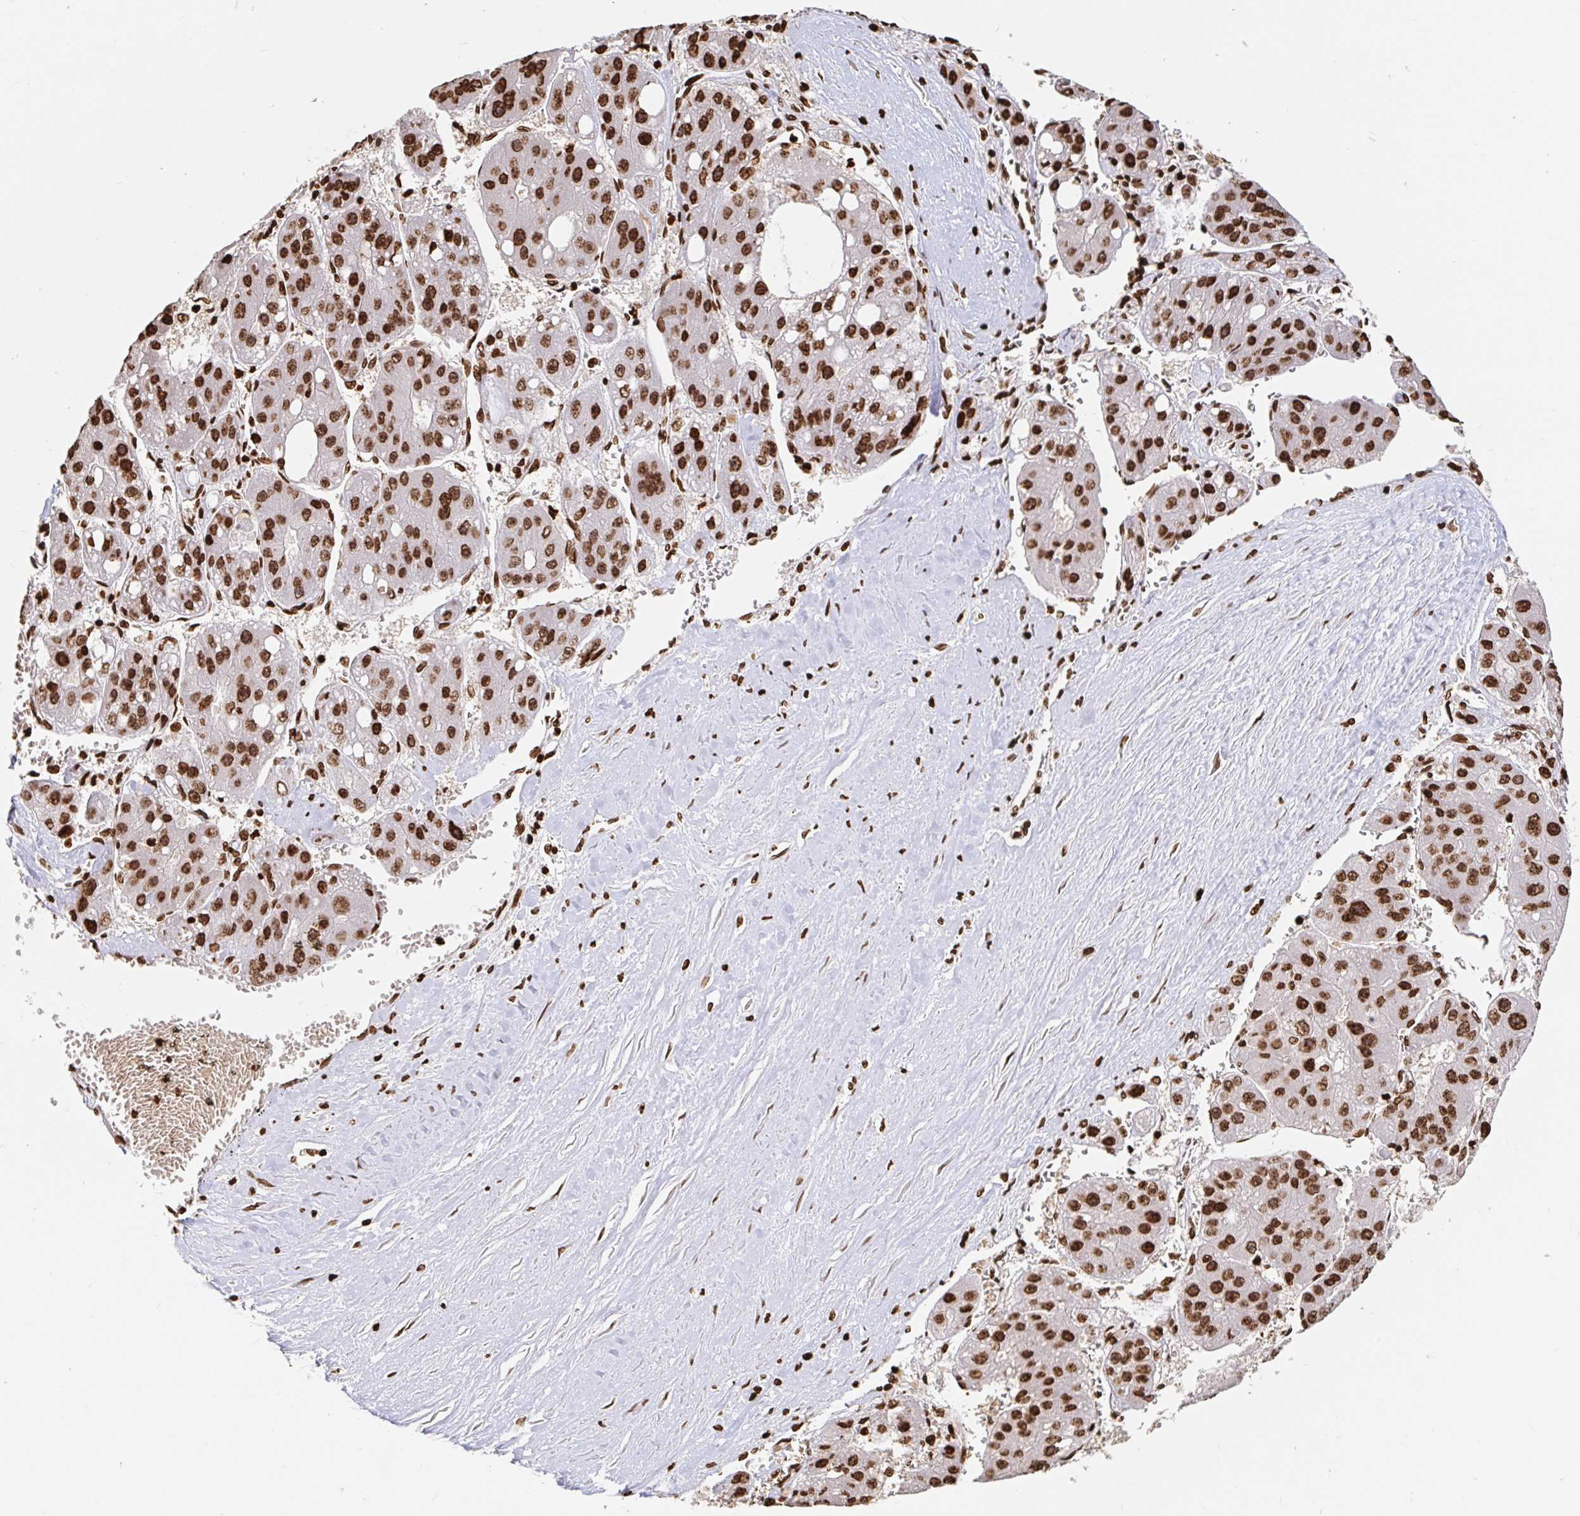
{"staining": {"intensity": "strong", "quantity": ">75%", "location": "nuclear"}, "tissue": "liver cancer", "cell_type": "Tumor cells", "image_type": "cancer", "snomed": [{"axis": "morphology", "description": "Carcinoma, Hepatocellular, NOS"}, {"axis": "topography", "description": "Liver"}], "caption": "Protein expression analysis of hepatocellular carcinoma (liver) exhibits strong nuclear positivity in about >75% of tumor cells. The protein of interest is stained brown, and the nuclei are stained in blue (DAB (3,3'-diaminobenzidine) IHC with brightfield microscopy, high magnification).", "gene": "H2BC5", "patient": {"sex": "female", "age": 61}}